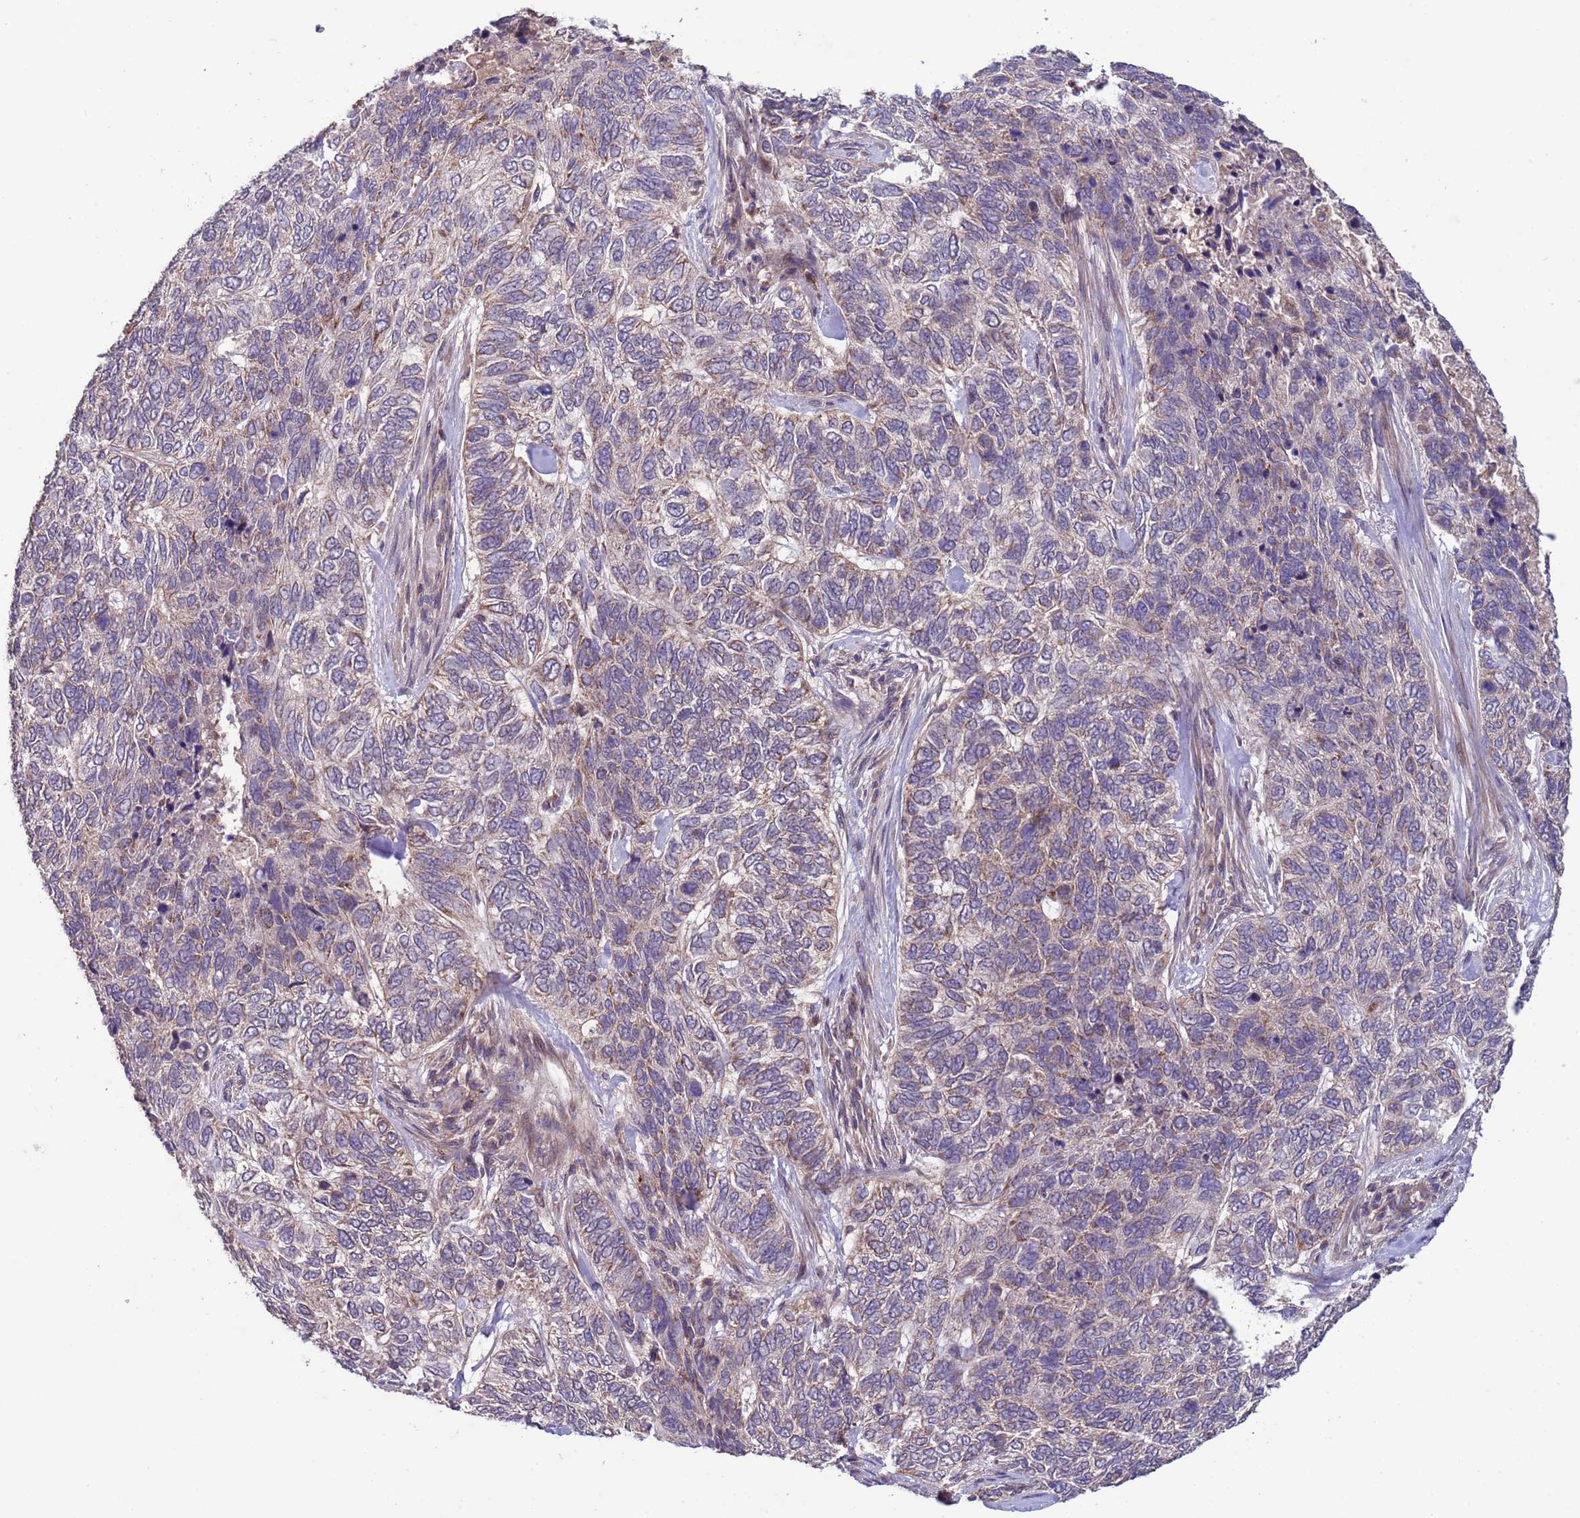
{"staining": {"intensity": "weak", "quantity": "<25%", "location": "cytoplasmic/membranous"}, "tissue": "skin cancer", "cell_type": "Tumor cells", "image_type": "cancer", "snomed": [{"axis": "morphology", "description": "Basal cell carcinoma"}, {"axis": "topography", "description": "Skin"}], "caption": "Skin cancer (basal cell carcinoma) was stained to show a protein in brown. There is no significant positivity in tumor cells.", "gene": "ACAD8", "patient": {"sex": "female", "age": 65}}